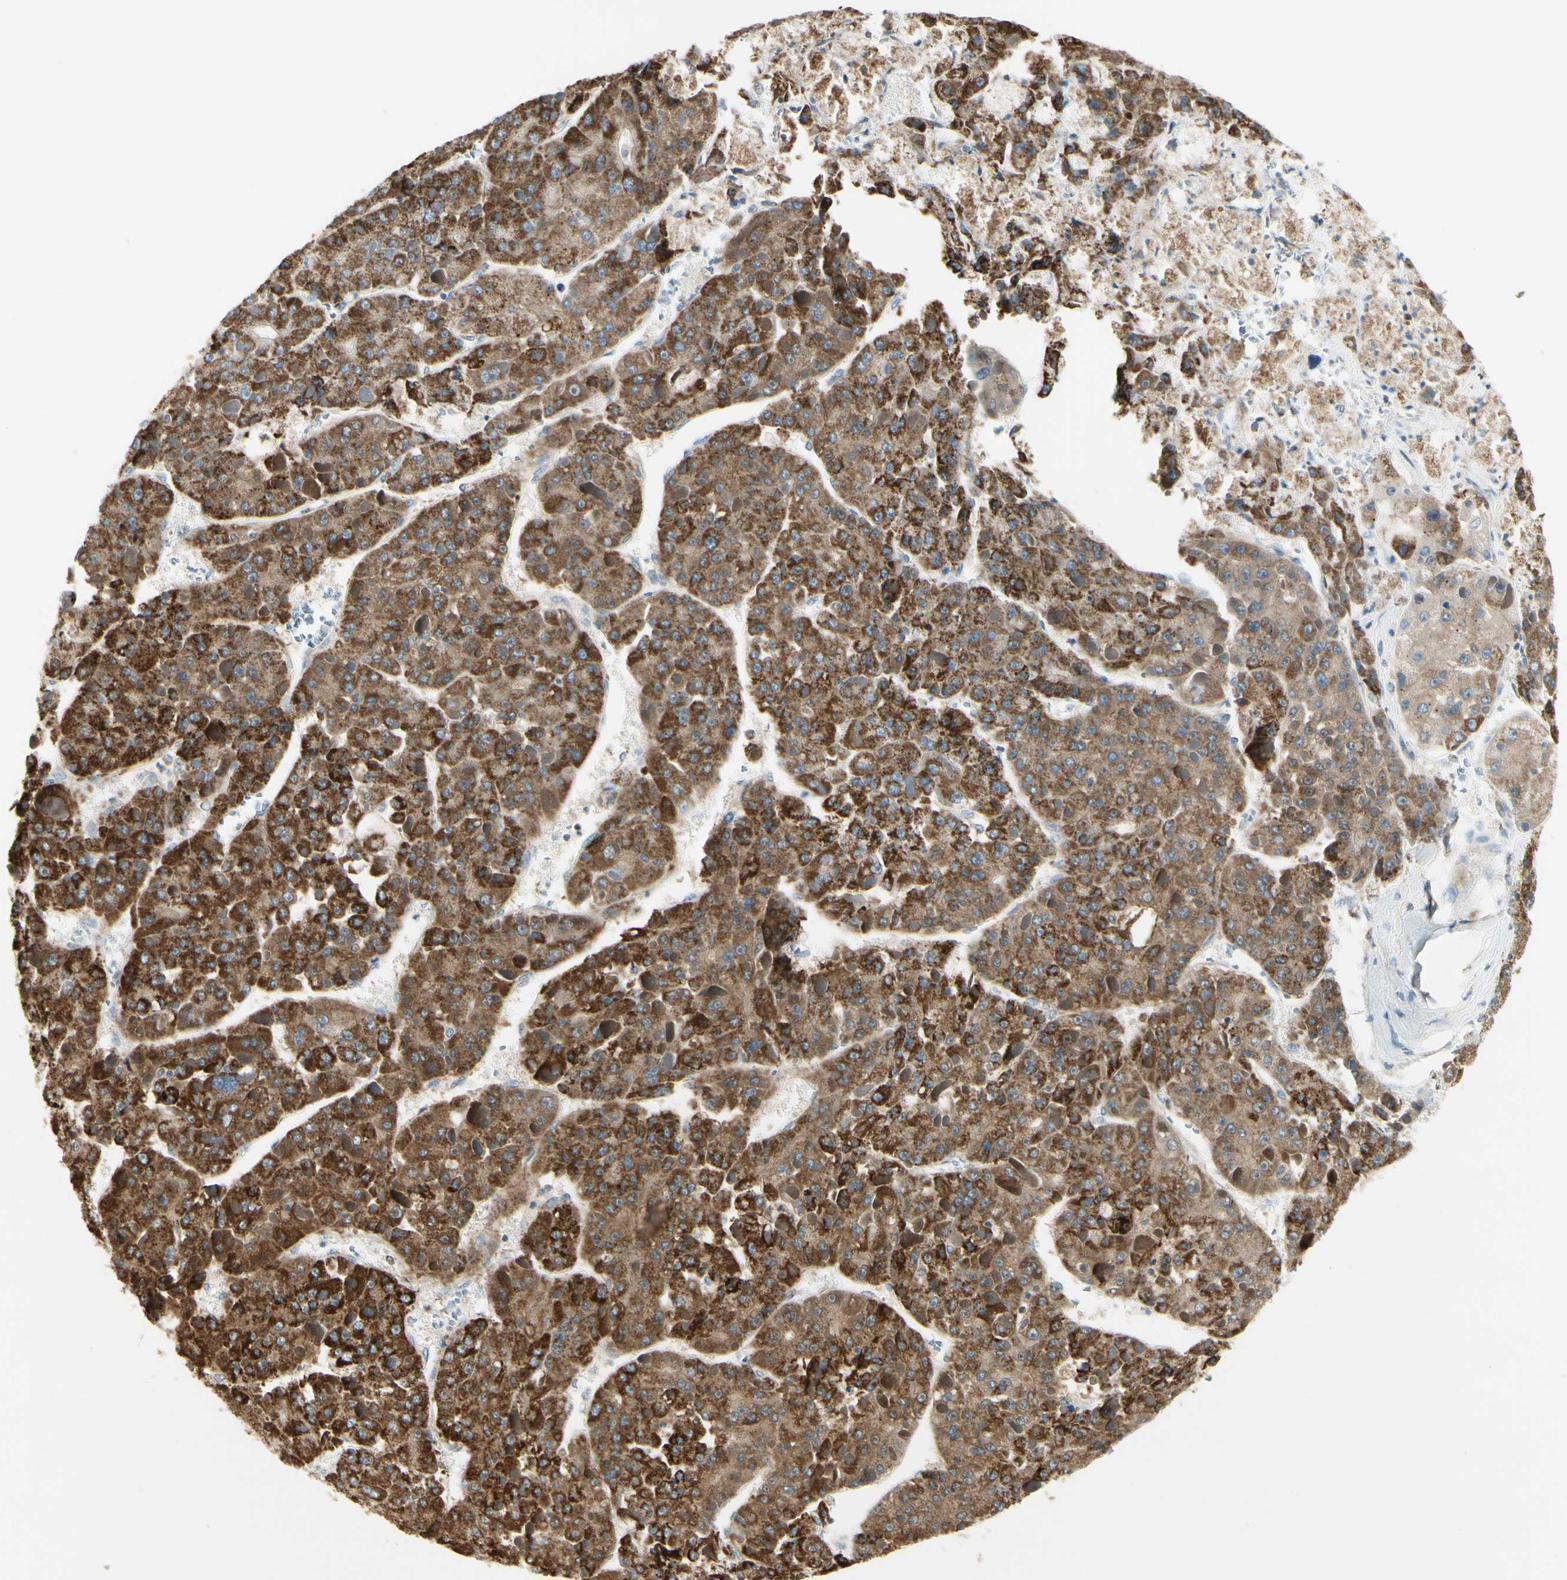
{"staining": {"intensity": "strong", "quantity": ">75%", "location": "cytoplasmic/membranous"}, "tissue": "liver cancer", "cell_type": "Tumor cells", "image_type": "cancer", "snomed": [{"axis": "morphology", "description": "Carcinoma, Hepatocellular, NOS"}, {"axis": "topography", "description": "Liver"}], "caption": "Strong cytoplasmic/membranous positivity for a protein is identified in about >75% of tumor cells of liver cancer using immunohistochemistry (IHC).", "gene": "ANKS6", "patient": {"sex": "female", "age": 73}}